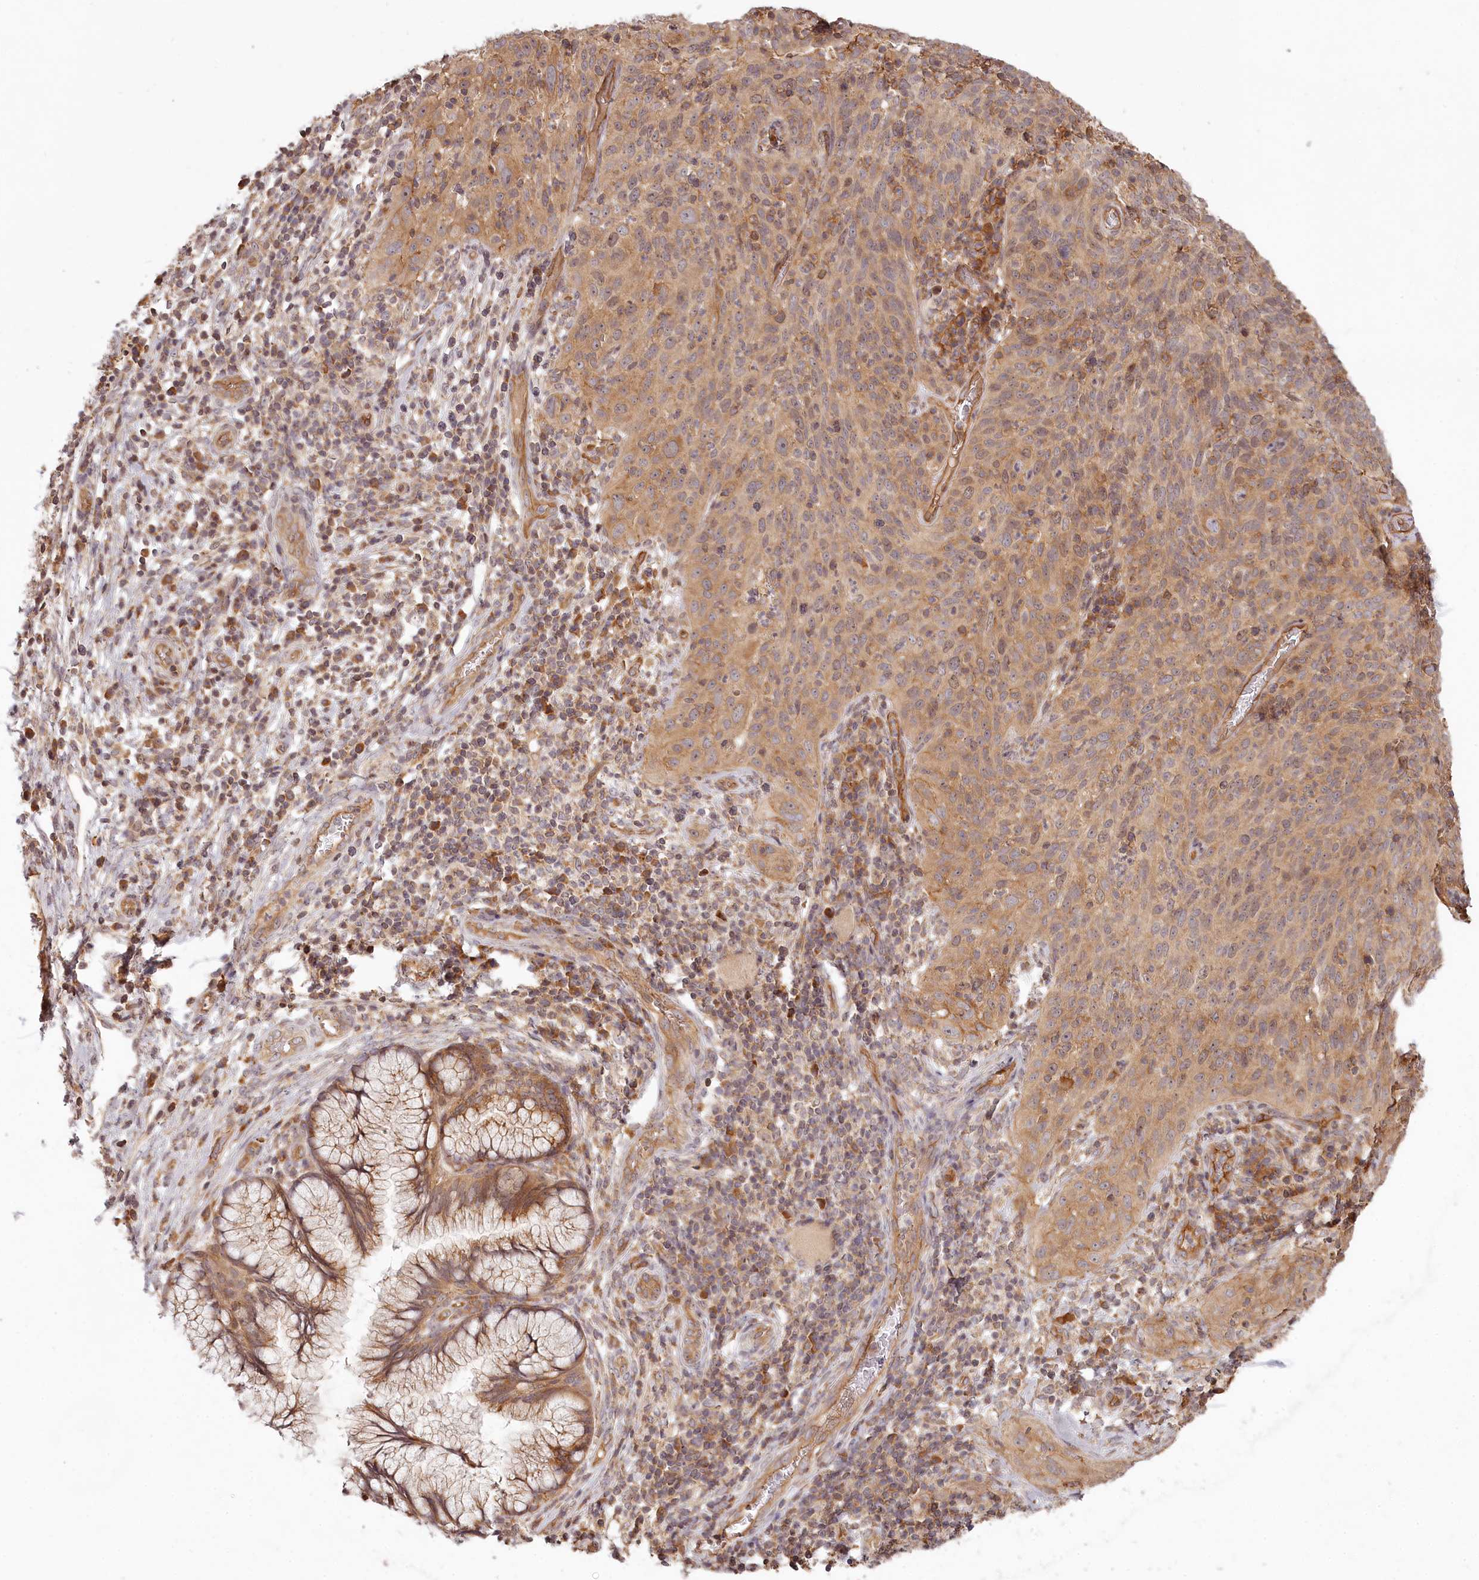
{"staining": {"intensity": "moderate", "quantity": ">75%", "location": "cytoplasmic/membranous"}, "tissue": "cervical cancer", "cell_type": "Tumor cells", "image_type": "cancer", "snomed": [{"axis": "morphology", "description": "Squamous cell carcinoma, NOS"}, {"axis": "topography", "description": "Cervix"}], "caption": "Protein staining of cervical cancer tissue reveals moderate cytoplasmic/membranous positivity in approximately >75% of tumor cells. (Stains: DAB (3,3'-diaminobenzidine) in brown, nuclei in blue, Microscopy: brightfield microscopy at high magnification).", "gene": "TMIE", "patient": {"sex": "female", "age": 31}}